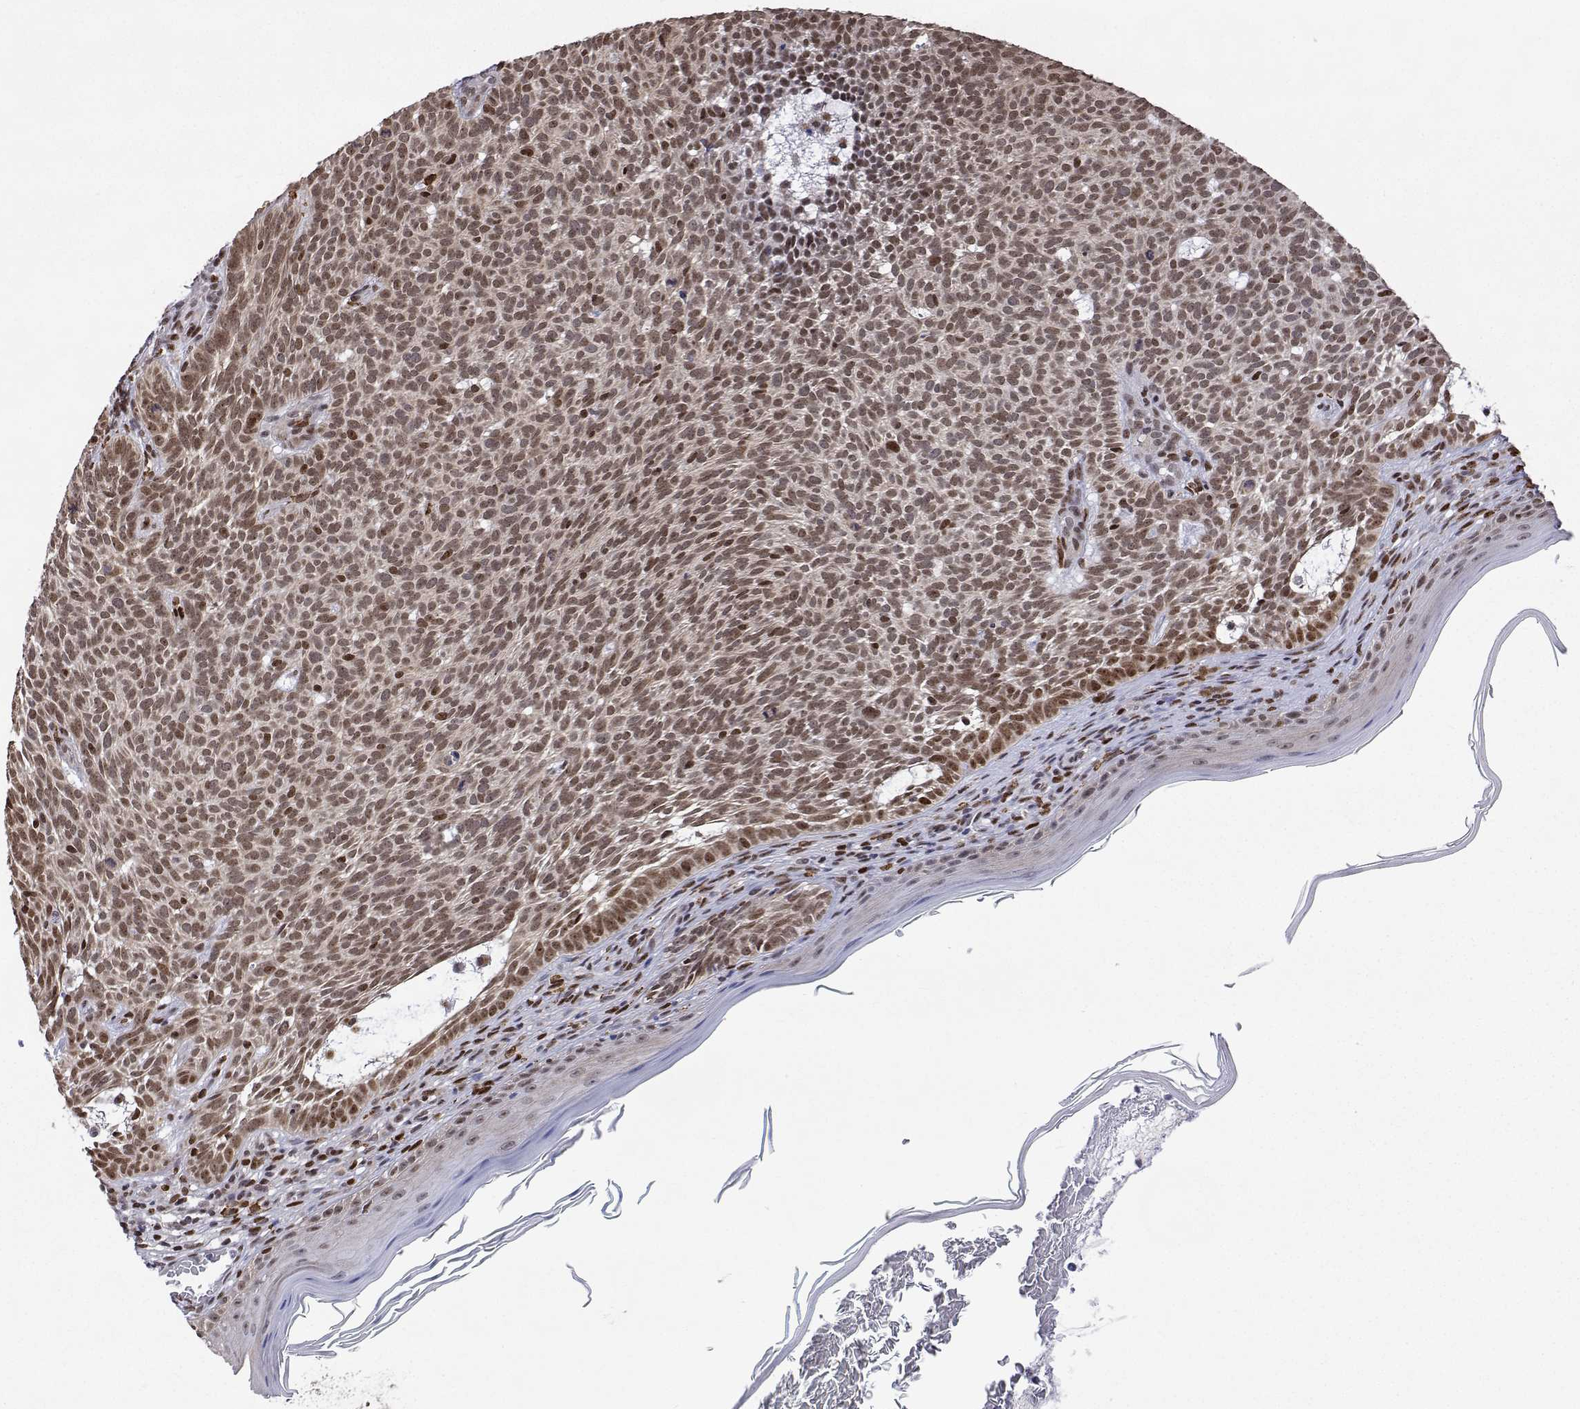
{"staining": {"intensity": "moderate", "quantity": ">75%", "location": "nuclear"}, "tissue": "skin cancer", "cell_type": "Tumor cells", "image_type": "cancer", "snomed": [{"axis": "morphology", "description": "Basal cell carcinoma"}, {"axis": "topography", "description": "Skin"}], "caption": "About >75% of tumor cells in human basal cell carcinoma (skin) demonstrate moderate nuclear protein expression as visualized by brown immunohistochemical staining.", "gene": "XPC", "patient": {"sex": "male", "age": 78}}